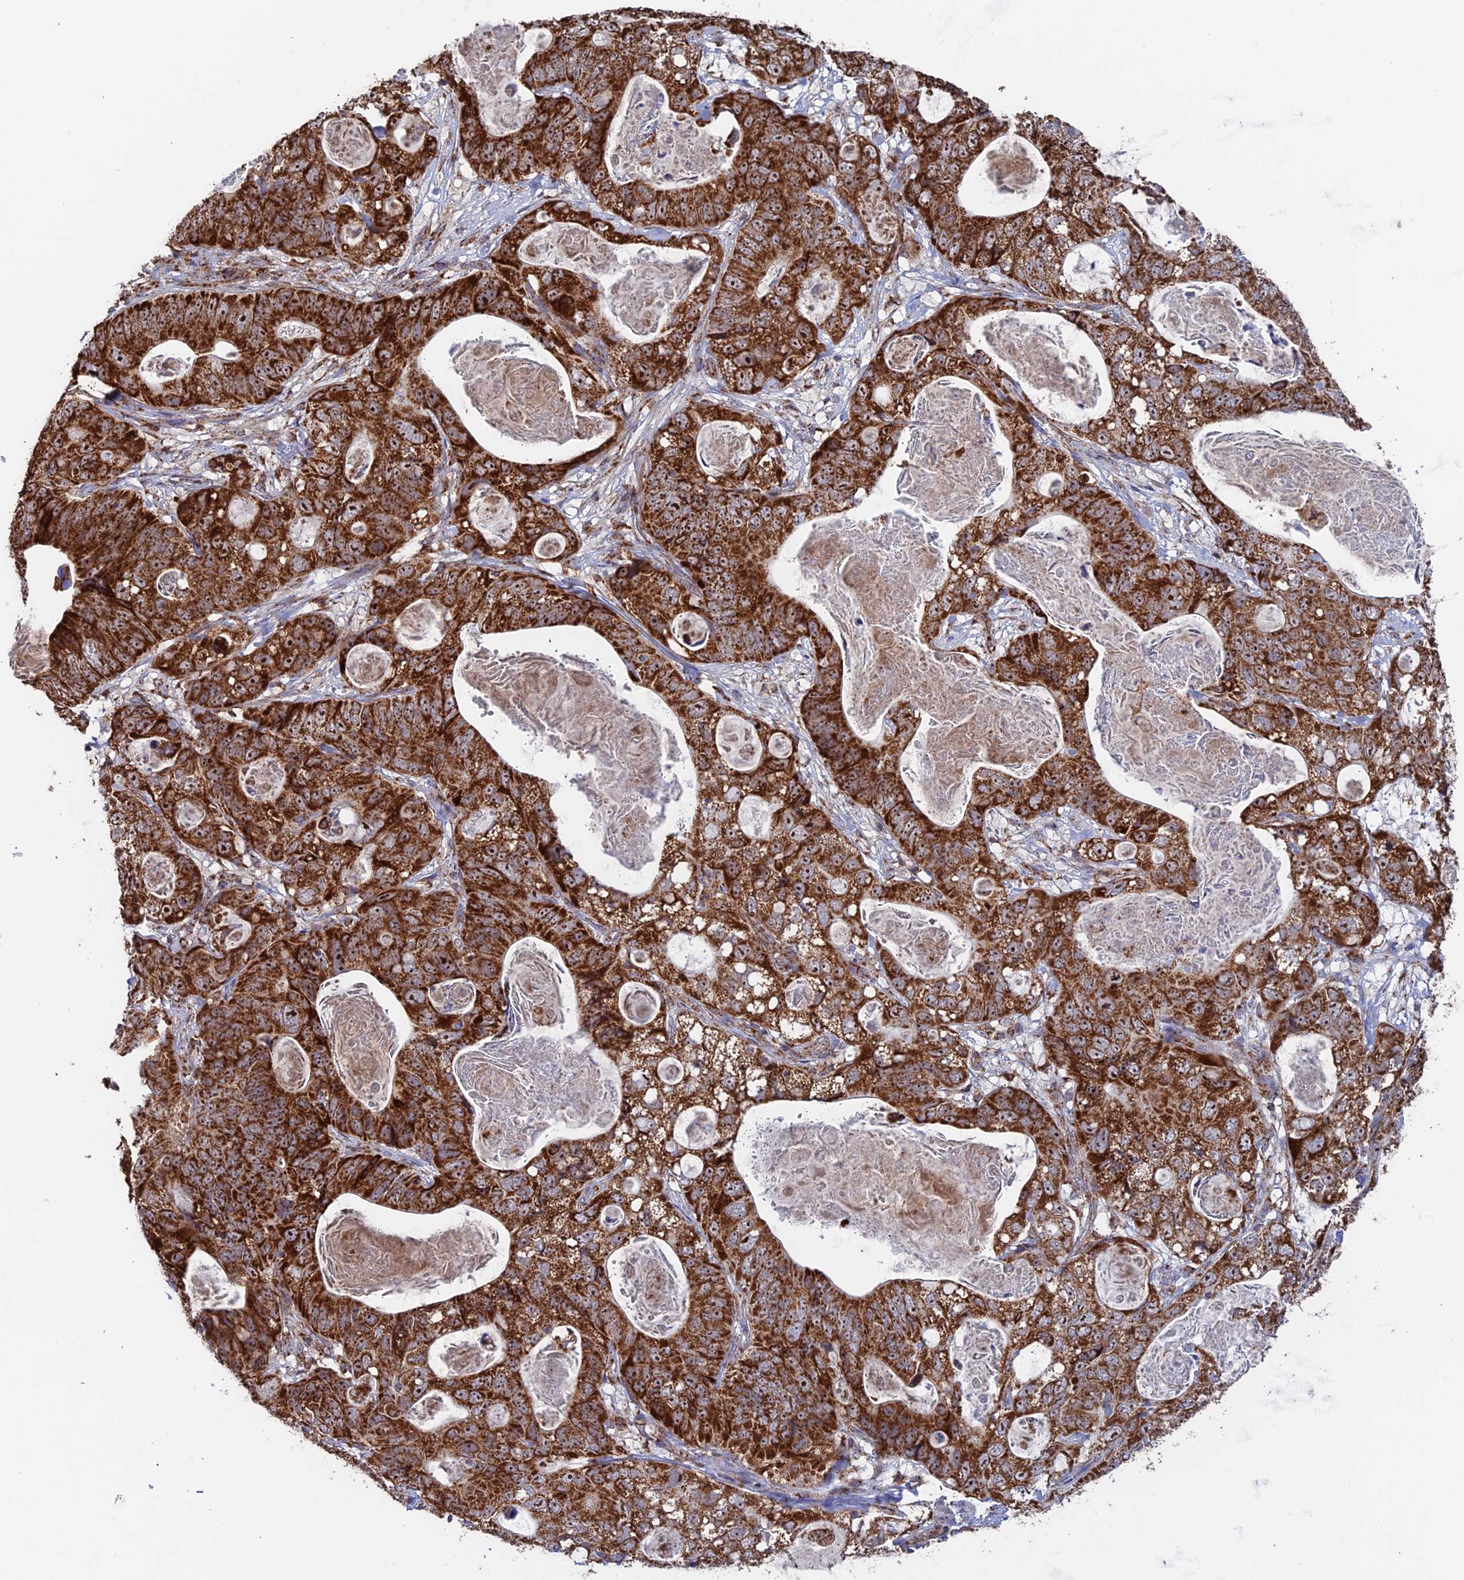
{"staining": {"intensity": "strong", "quantity": ">75%", "location": "cytoplasmic/membranous,nuclear"}, "tissue": "stomach cancer", "cell_type": "Tumor cells", "image_type": "cancer", "snomed": [{"axis": "morphology", "description": "Normal tissue, NOS"}, {"axis": "morphology", "description": "Adenocarcinoma, NOS"}, {"axis": "topography", "description": "Stomach"}], "caption": "High-power microscopy captured an immunohistochemistry image of stomach adenocarcinoma, revealing strong cytoplasmic/membranous and nuclear positivity in about >75% of tumor cells.", "gene": "DTYMK", "patient": {"sex": "female", "age": 89}}